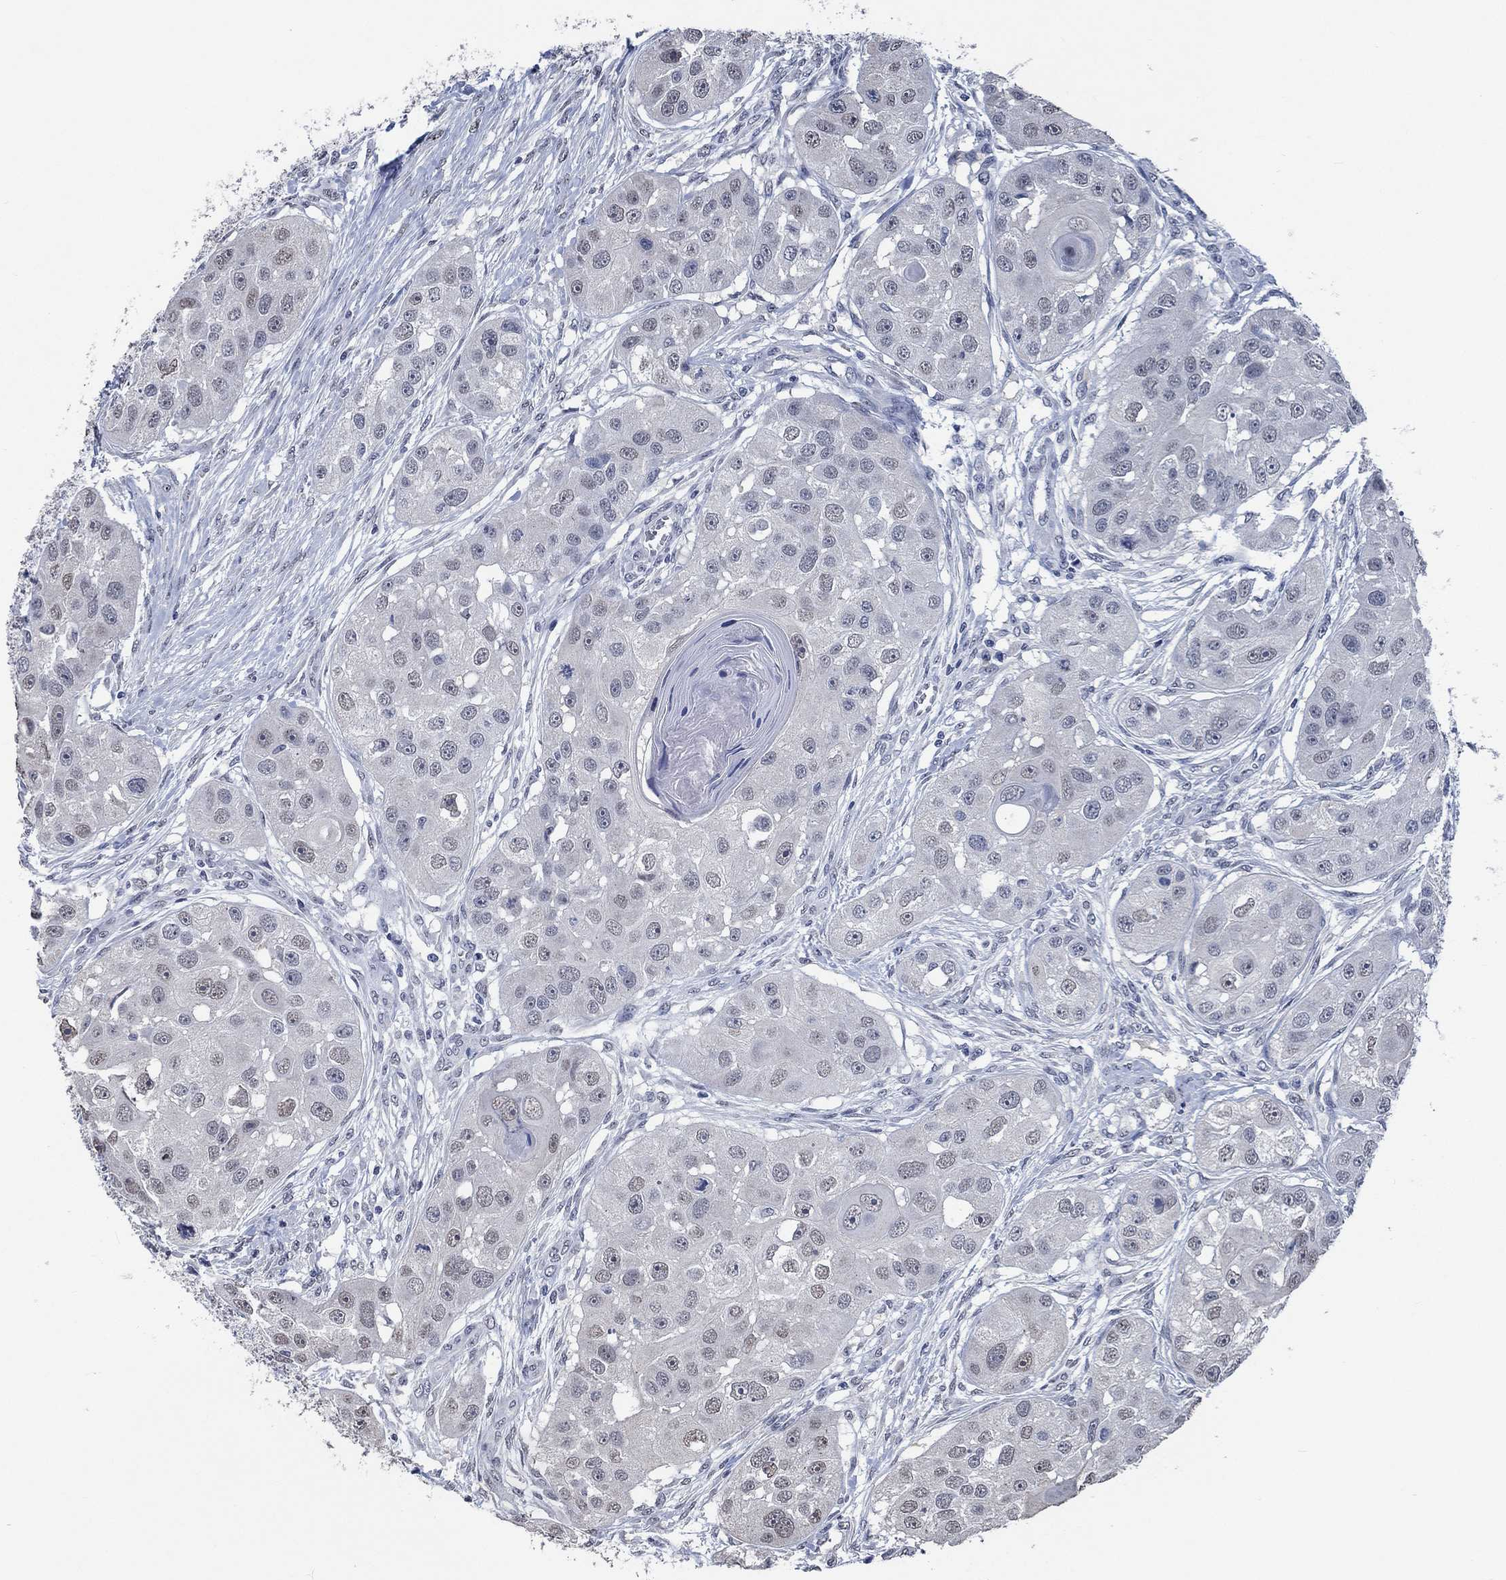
{"staining": {"intensity": "negative", "quantity": "none", "location": "none"}, "tissue": "head and neck cancer", "cell_type": "Tumor cells", "image_type": "cancer", "snomed": [{"axis": "morphology", "description": "Normal tissue, NOS"}, {"axis": "morphology", "description": "Squamous cell carcinoma, NOS"}, {"axis": "topography", "description": "Skeletal muscle"}, {"axis": "topography", "description": "Head-Neck"}], "caption": "Tumor cells are negative for protein expression in human head and neck squamous cell carcinoma. (DAB (3,3'-diaminobenzidine) IHC visualized using brightfield microscopy, high magnification).", "gene": "OBSCN", "patient": {"sex": "male", "age": 51}}